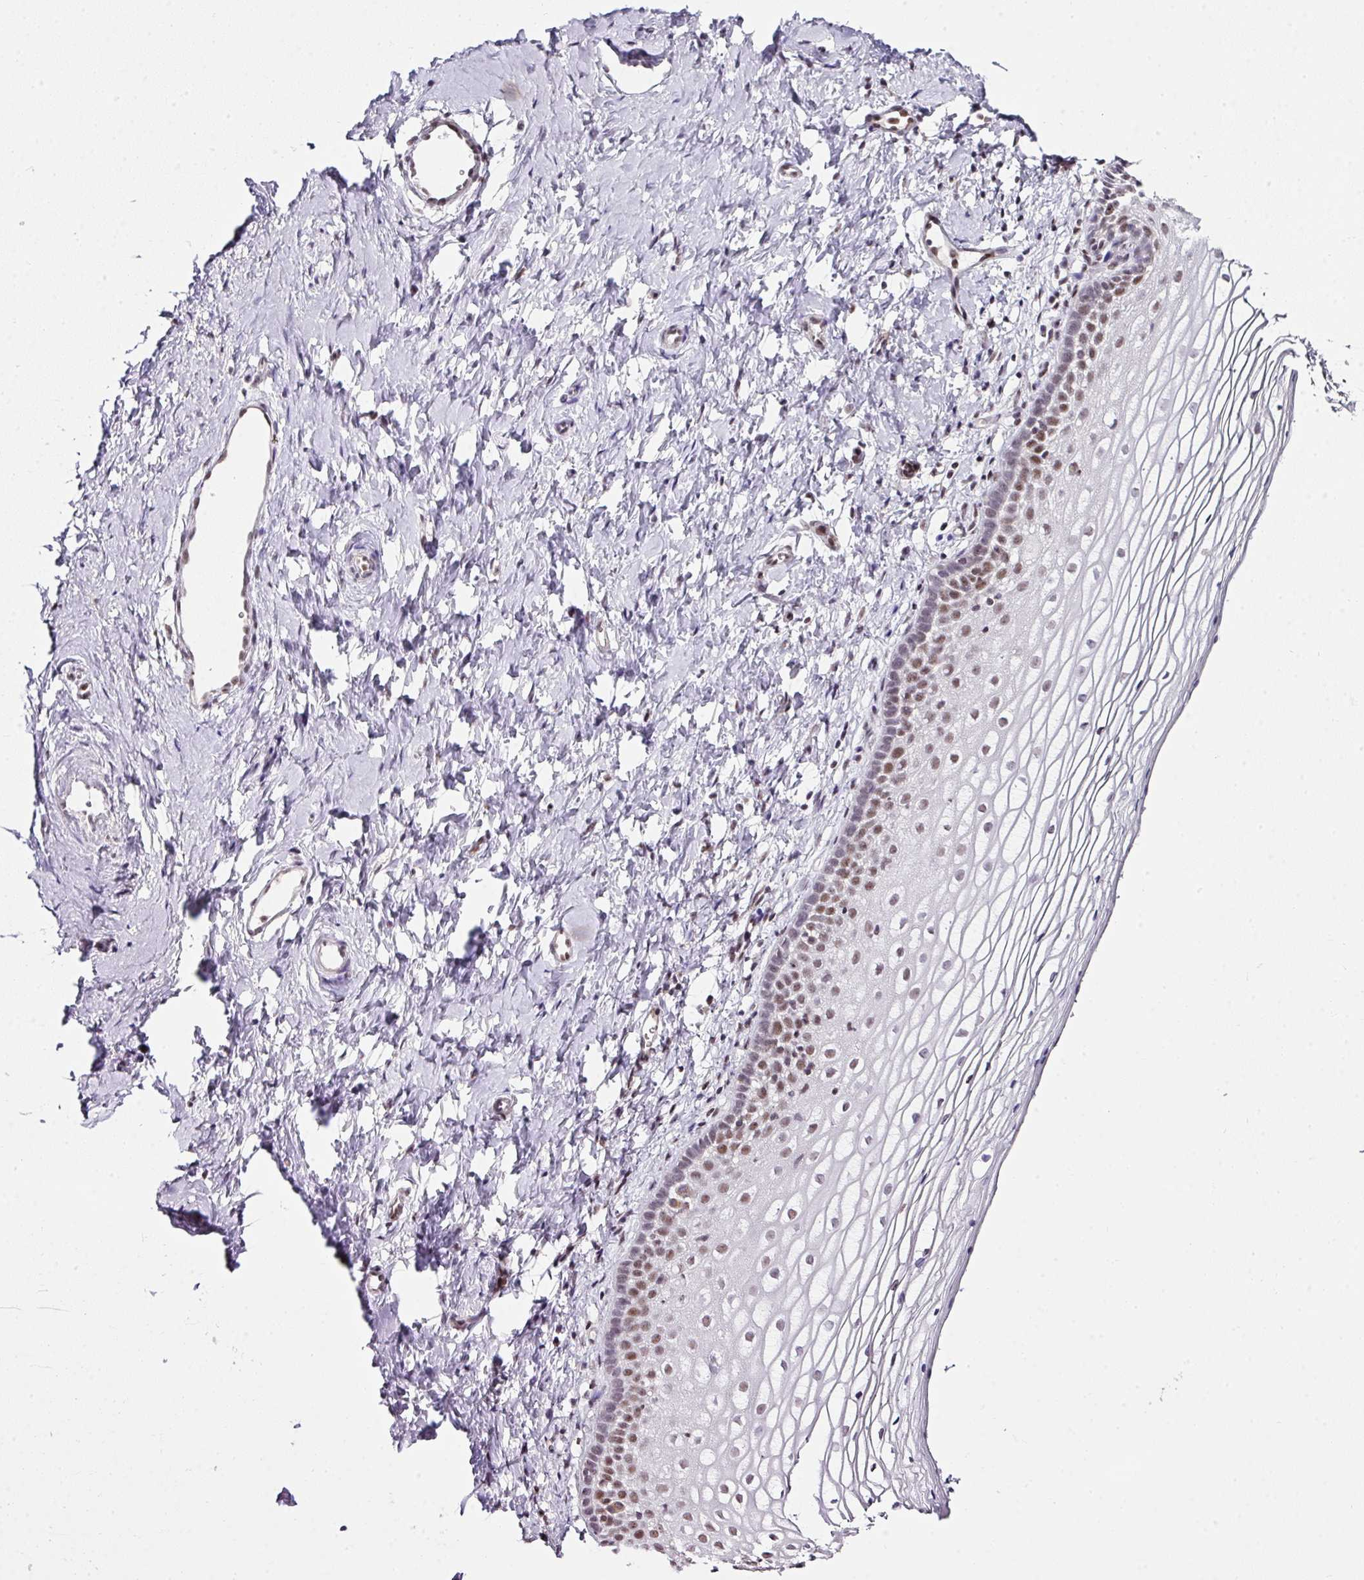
{"staining": {"intensity": "moderate", "quantity": "25%-75%", "location": "nuclear"}, "tissue": "vagina", "cell_type": "Squamous epithelial cells", "image_type": "normal", "snomed": [{"axis": "morphology", "description": "Normal tissue, NOS"}, {"axis": "topography", "description": "Vagina"}], "caption": "Immunohistochemistry (DAB (3,3'-diaminobenzidine)) staining of unremarkable human vagina reveals moderate nuclear protein staining in approximately 25%-75% of squamous epithelial cells.", "gene": "FAM32A", "patient": {"sex": "female", "age": 56}}